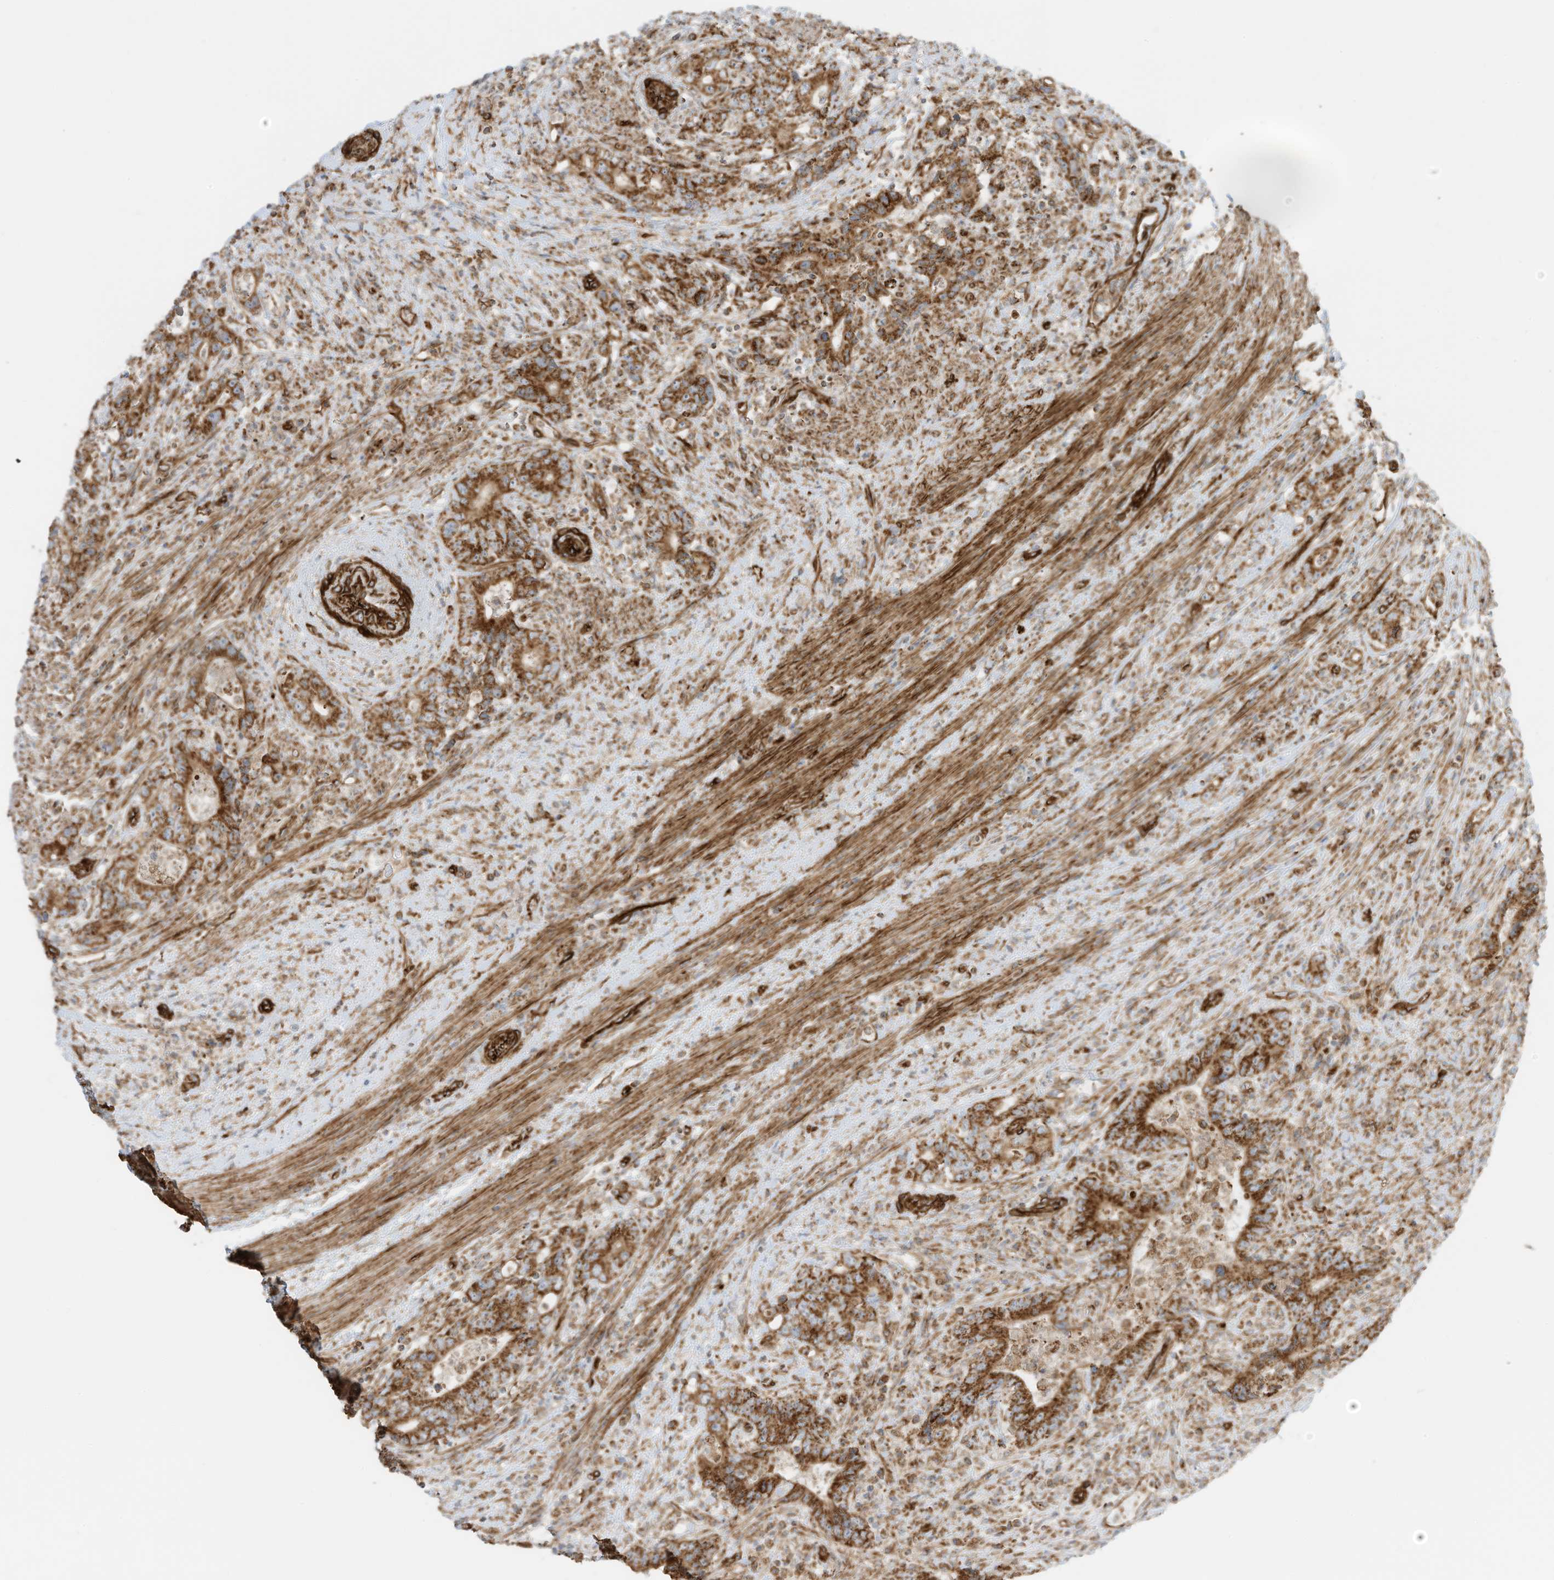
{"staining": {"intensity": "moderate", "quantity": ">75%", "location": "cytoplasmic/membranous"}, "tissue": "colorectal cancer", "cell_type": "Tumor cells", "image_type": "cancer", "snomed": [{"axis": "morphology", "description": "Adenocarcinoma, NOS"}, {"axis": "topography", "description": "Colon"}], "caption": "Human colorectal cancer (adenocarcinoma) stained with a protein marker displays moderate staining in tumor cells.", "gene": "ABCB7", "patient": {"sex": "female", "age": 75}}